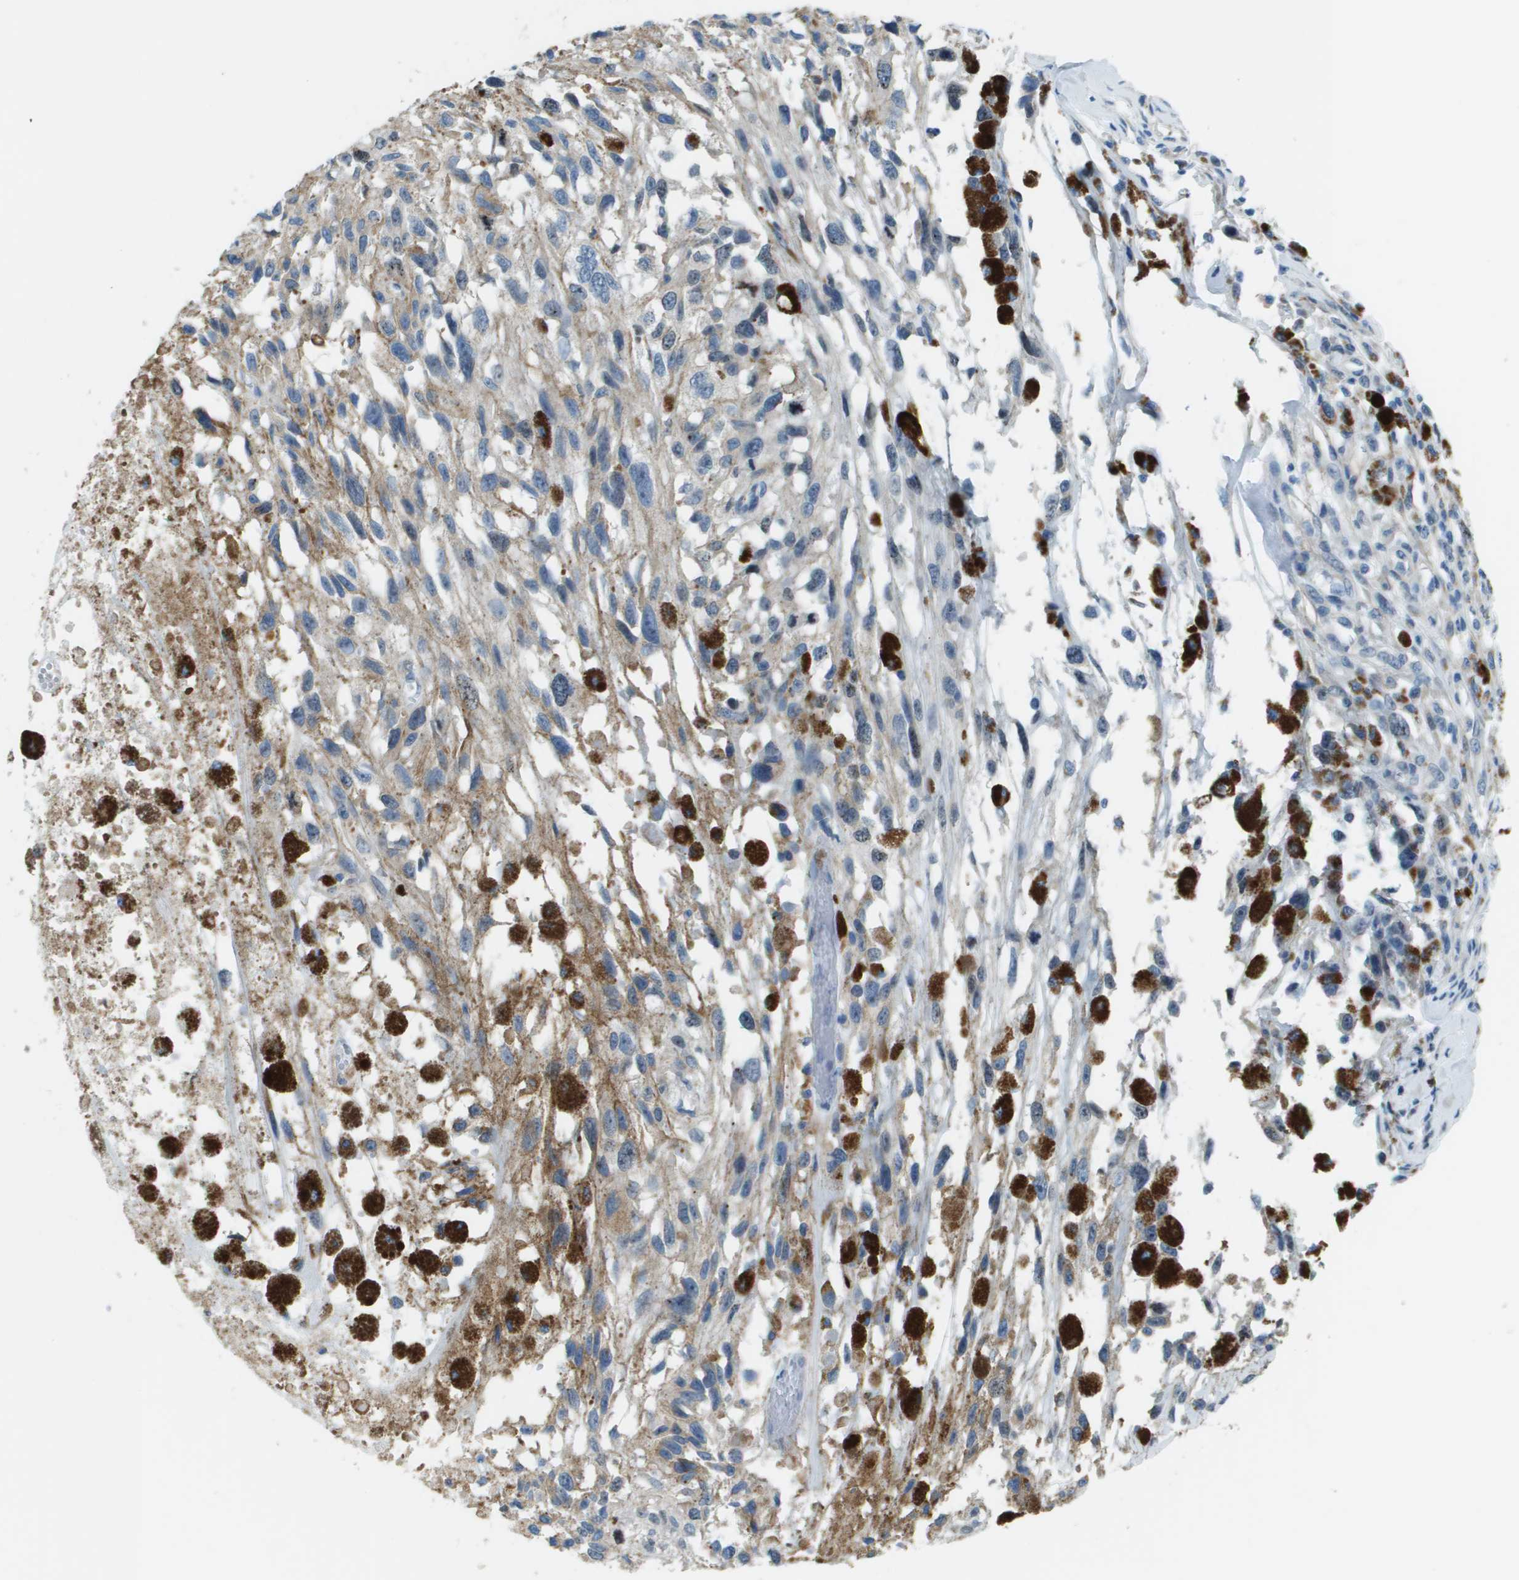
{"staining": {"intensity": "weak", "quantity": "<25%", "location": "cytoplasmic/membranous"}, "tissue": "melanoma", "cell_type": "Tumor cells", "image_type": "cancer", "snomed": [{"axis": "morphology", "description": "Malignant melanoma, Metastatic site"}, {"axis": "topography", "description": "Lymph node"}], "caption": "There is no significant expression in tumor cells of melanoma. (DAB (3,3'-diaminobenzidine) immunohistochemistry (IHC) visualized using brightfield microscopy, high magnification).", "gene": "SDC1", "patient": {"sex": "male", "age": 59}}